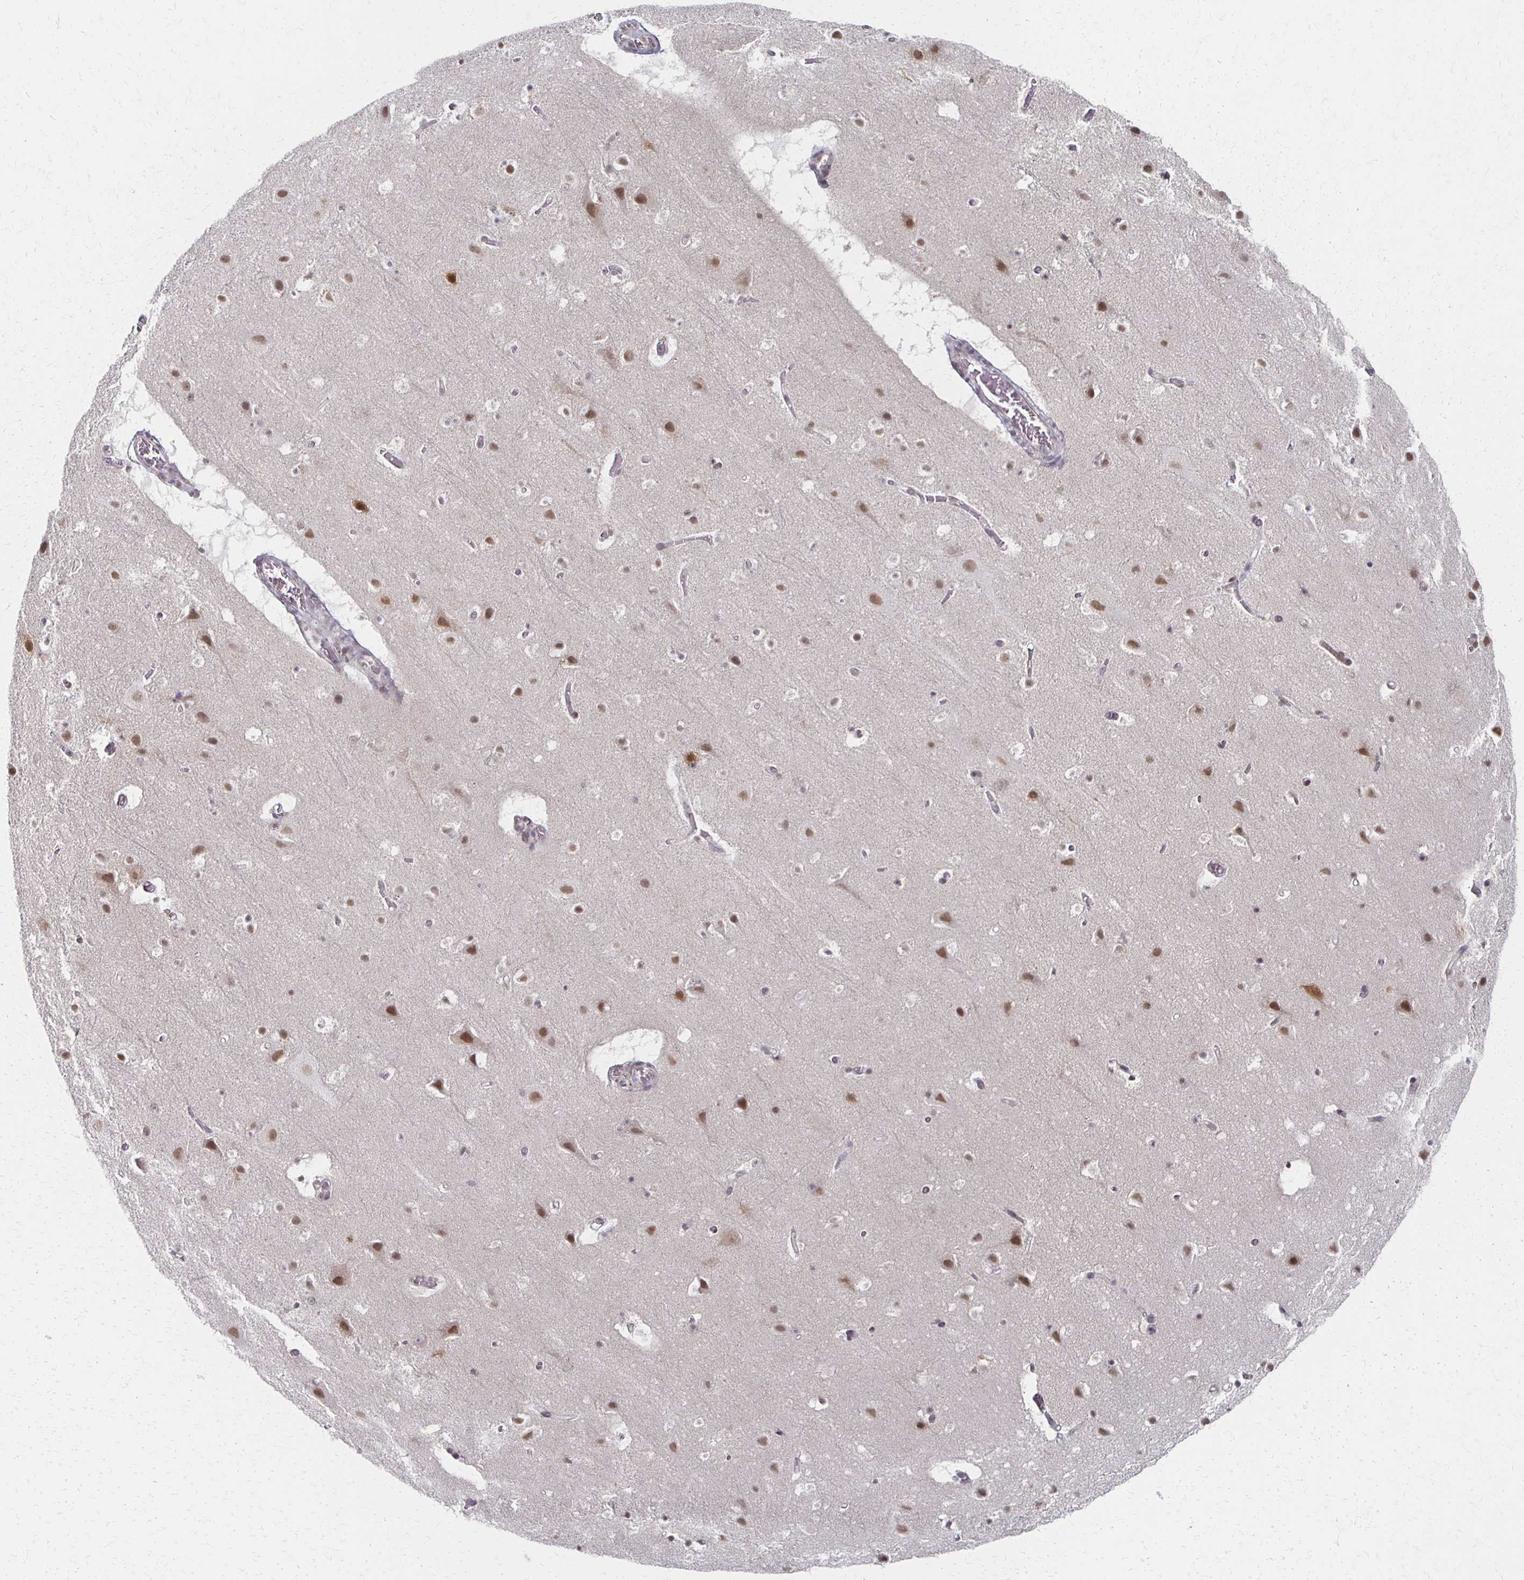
{"staining": {"intensity": "negative", "quantity": "none", "location": "none"}, "tissue": "cerebral cortex", "cell_type": "Endothelial cells", "image_type": "normal", "snomed": [{"axis": "morphology", "description": "Normal tissue, NOS"}, {"axis": "topography", "description": "Cerebral cortex"}], "caption": "This is an IHC photomicrograph of unremarkable human cerebral cortex. There is no positivity in endothelial cells.", "gene": "DAB1", "patient": {"sex": "female", "age": 42}}